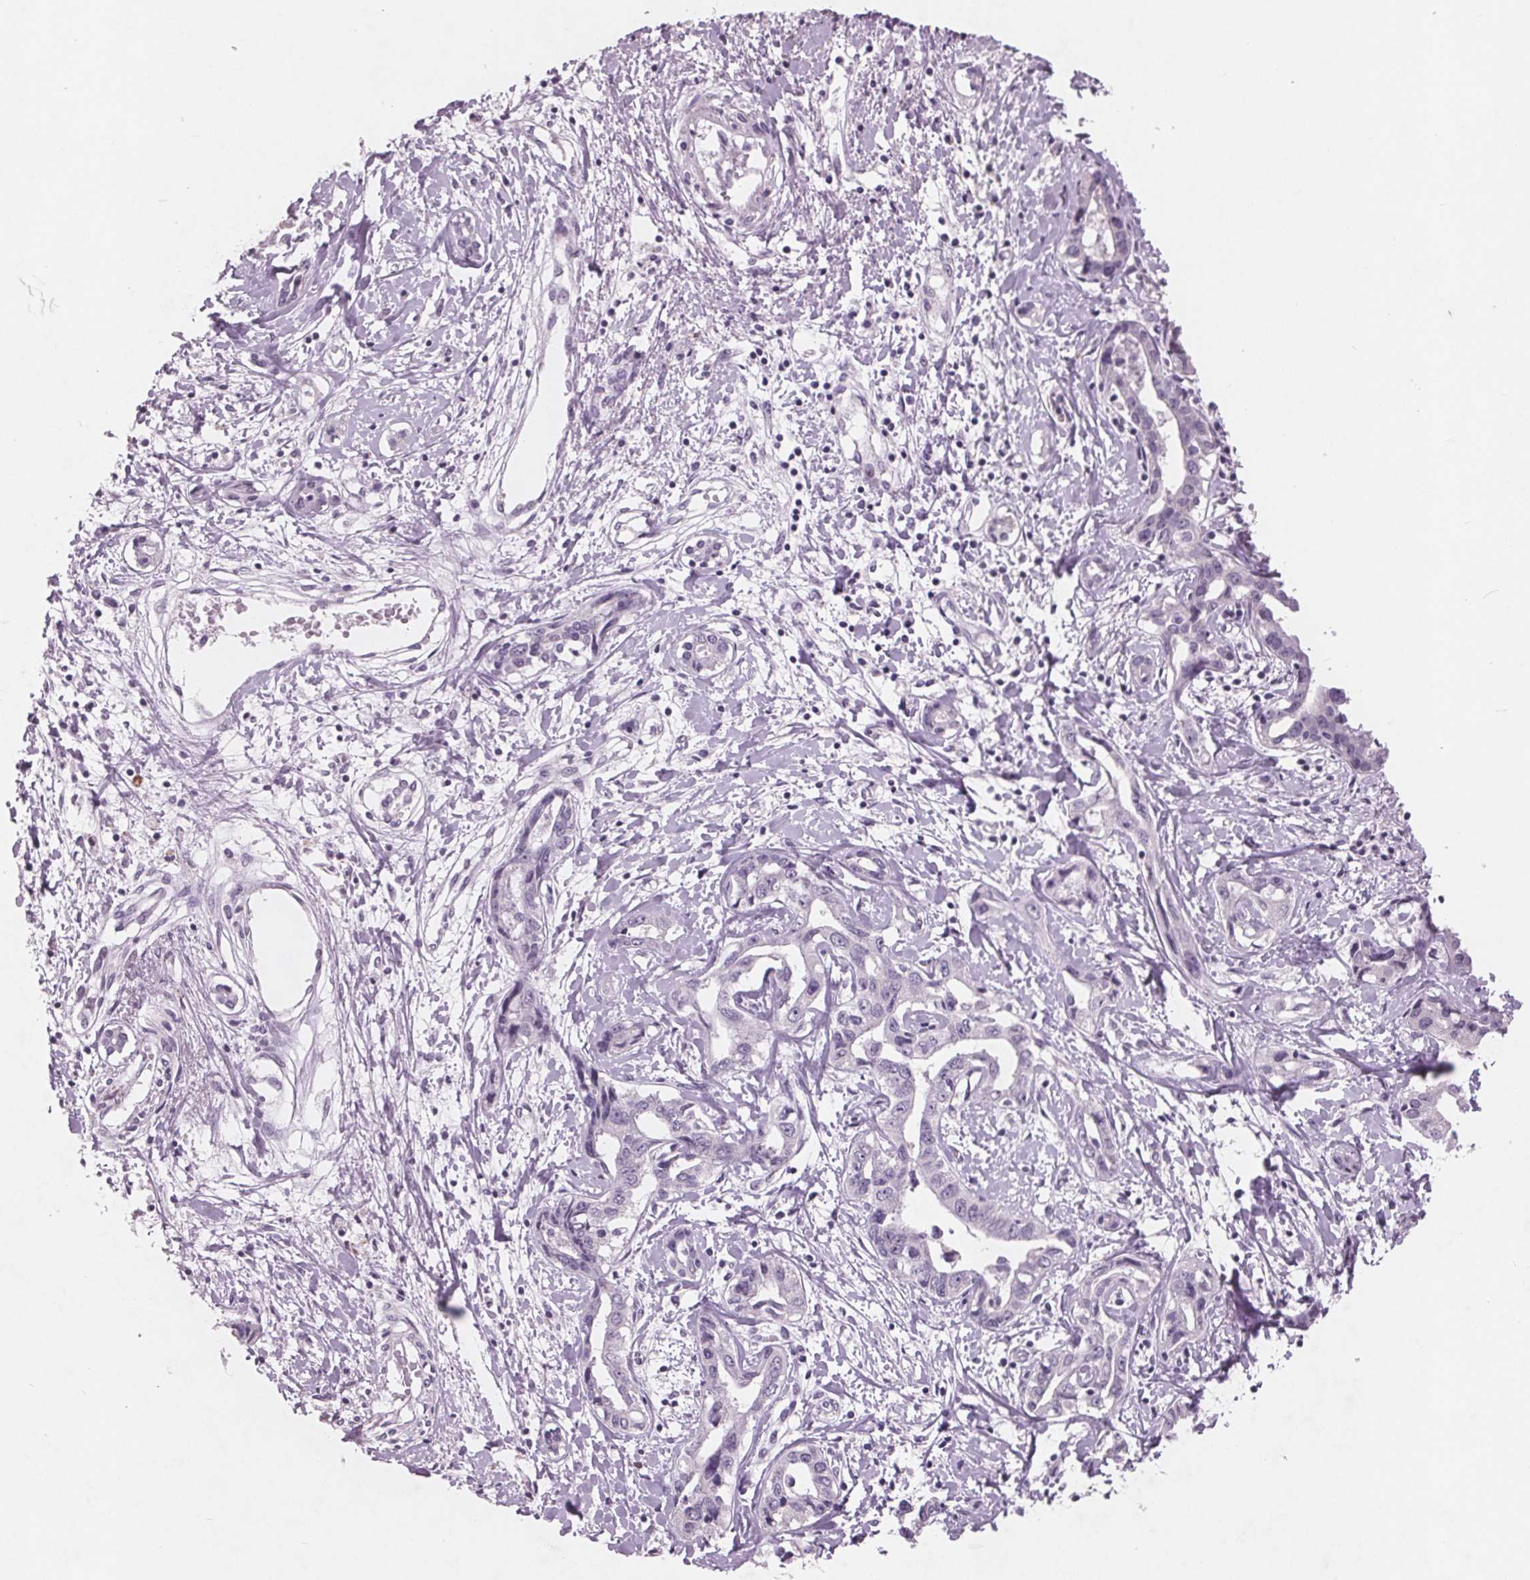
{"staining": {"intensity": "negative", "quantity": "none", "location": "none"}, "tissue": "liver cancer", "cell_type": "Tumor cells", "image_type": "cancer", "snomed": [{"axis": "morphology", "description": "Cholangiocarcinoma"}, {"axis": "topography", "description": "Liver"}], "caption": "High magnification brightfield microscopy of liver cancer stained with DAB (brown) and counterstained with hematoxylin (blue): tumor cells show no significant positivity. (DAB immunohistochemistry (IHC) visualized using brightfield microscopy, high magnification).", "gene": "PTPN14", "patient": {"sex": "male", "age": 59}}